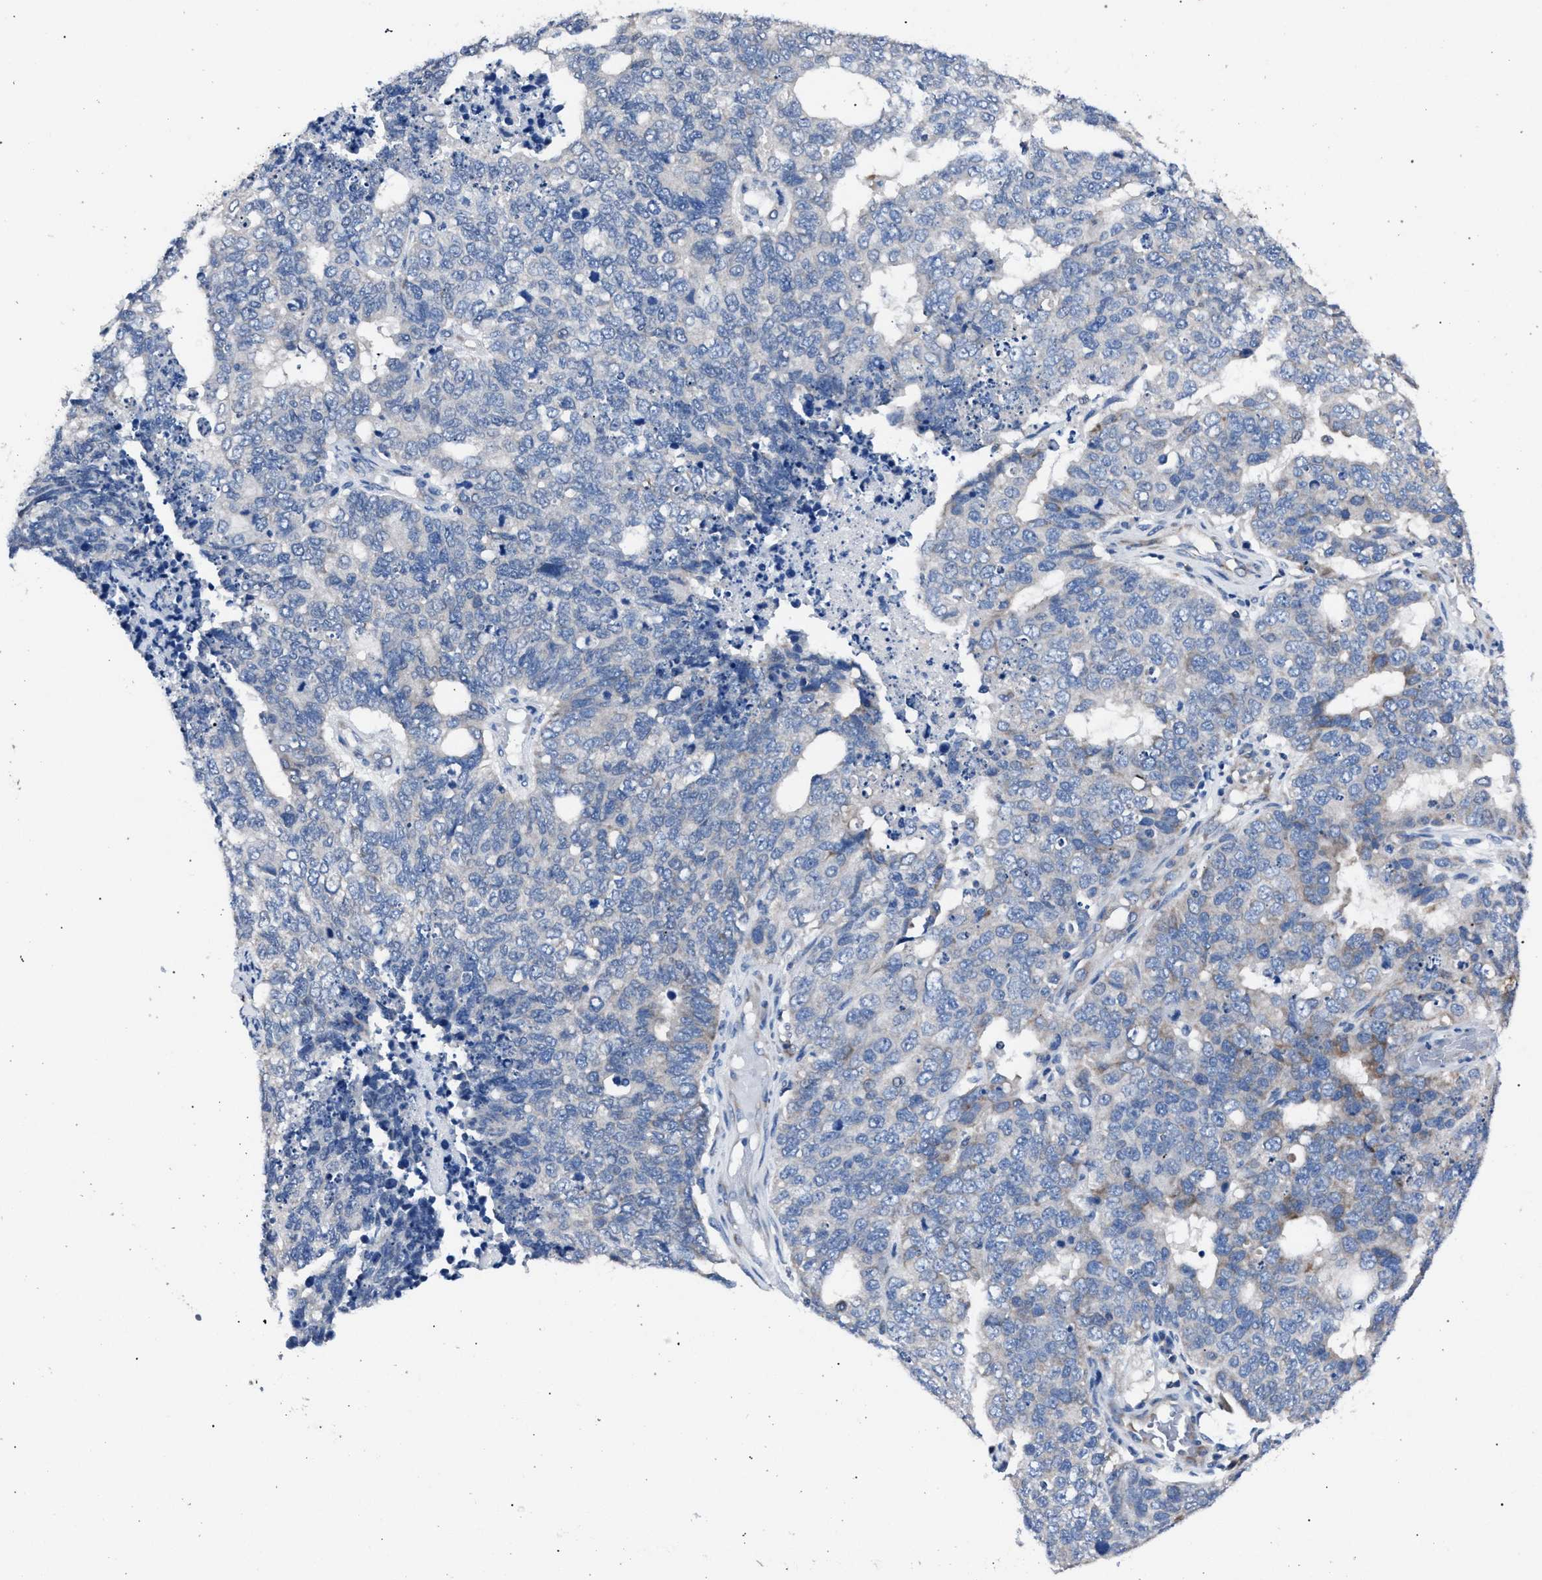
{"staining": {"intensity": "negative", "quantity": "none", "location": "none"}, "tissue": "cervical cancer", "cell_type": "Tumor cells", "image_type": "cancer", "snomed": [{"axis": "morphology", "description": "Squamous cell carcinoma, NOS"}, {"axis": "topography", "description": "Cervix"}], "caption": "An image of human squamous cell carcinoma (cervical) is negative for staining in tumor cells.", "gene": "CRYZ", "patient": {"sex": "female", "age": 63}}